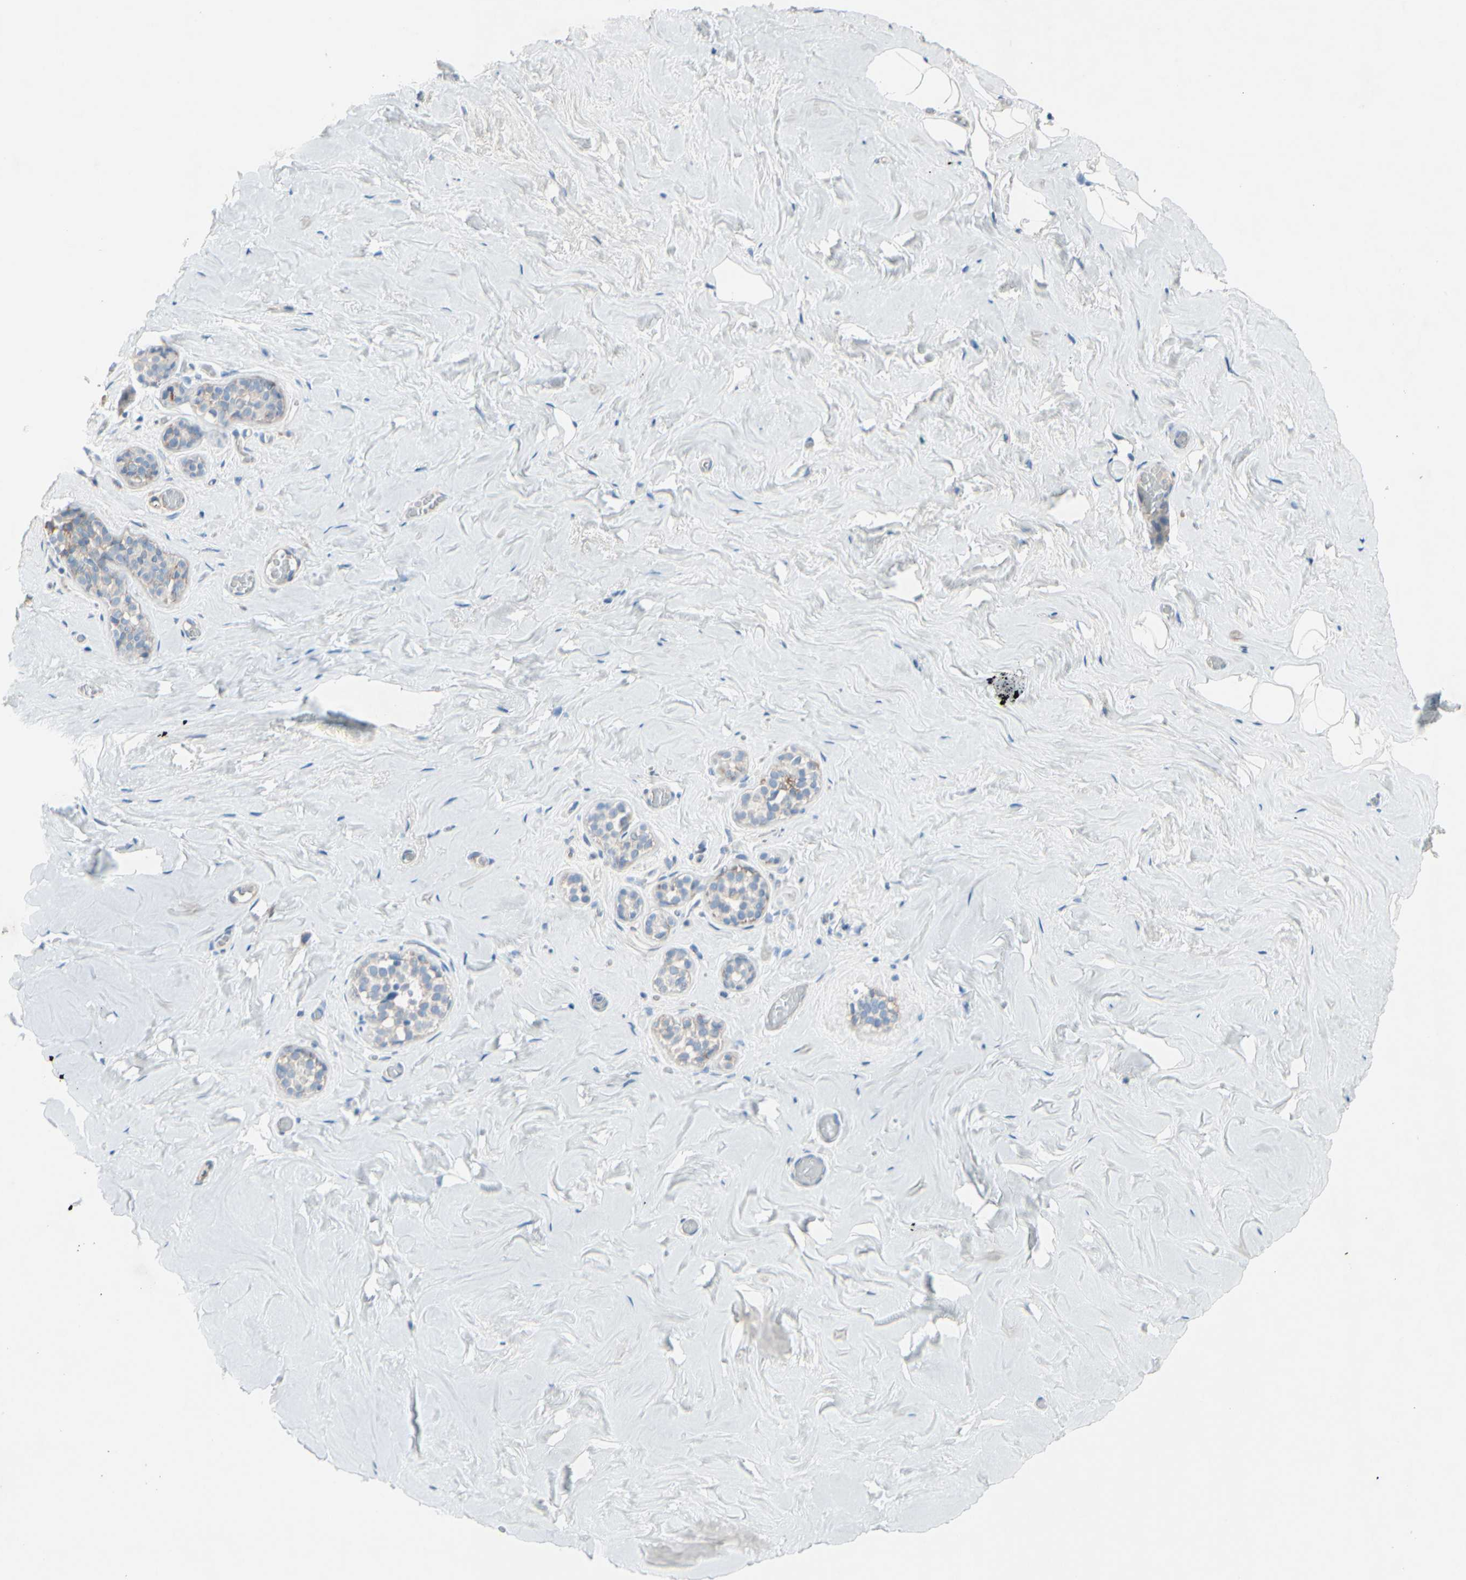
{"staining": {"intensity": "negative", "quantity": "none", "location": "none"}, "tissue": "breast", "cell_type": "Adipocytes", "image_type": "normal", "snomed": [{"axis": "morphology", "description": "Normal tissue, NOS"}, {"axis": "topography", "description": "Breast"}], "caption": "The image displays no staining of adipocytes in benign breast. Brightfield microscopy of immunohistochemistry stained with DAB (brown) and hematoxylin (blue), captured at high magnification.", "gene": "MAP2", "patient": {"sex": "female", "age": 75}}